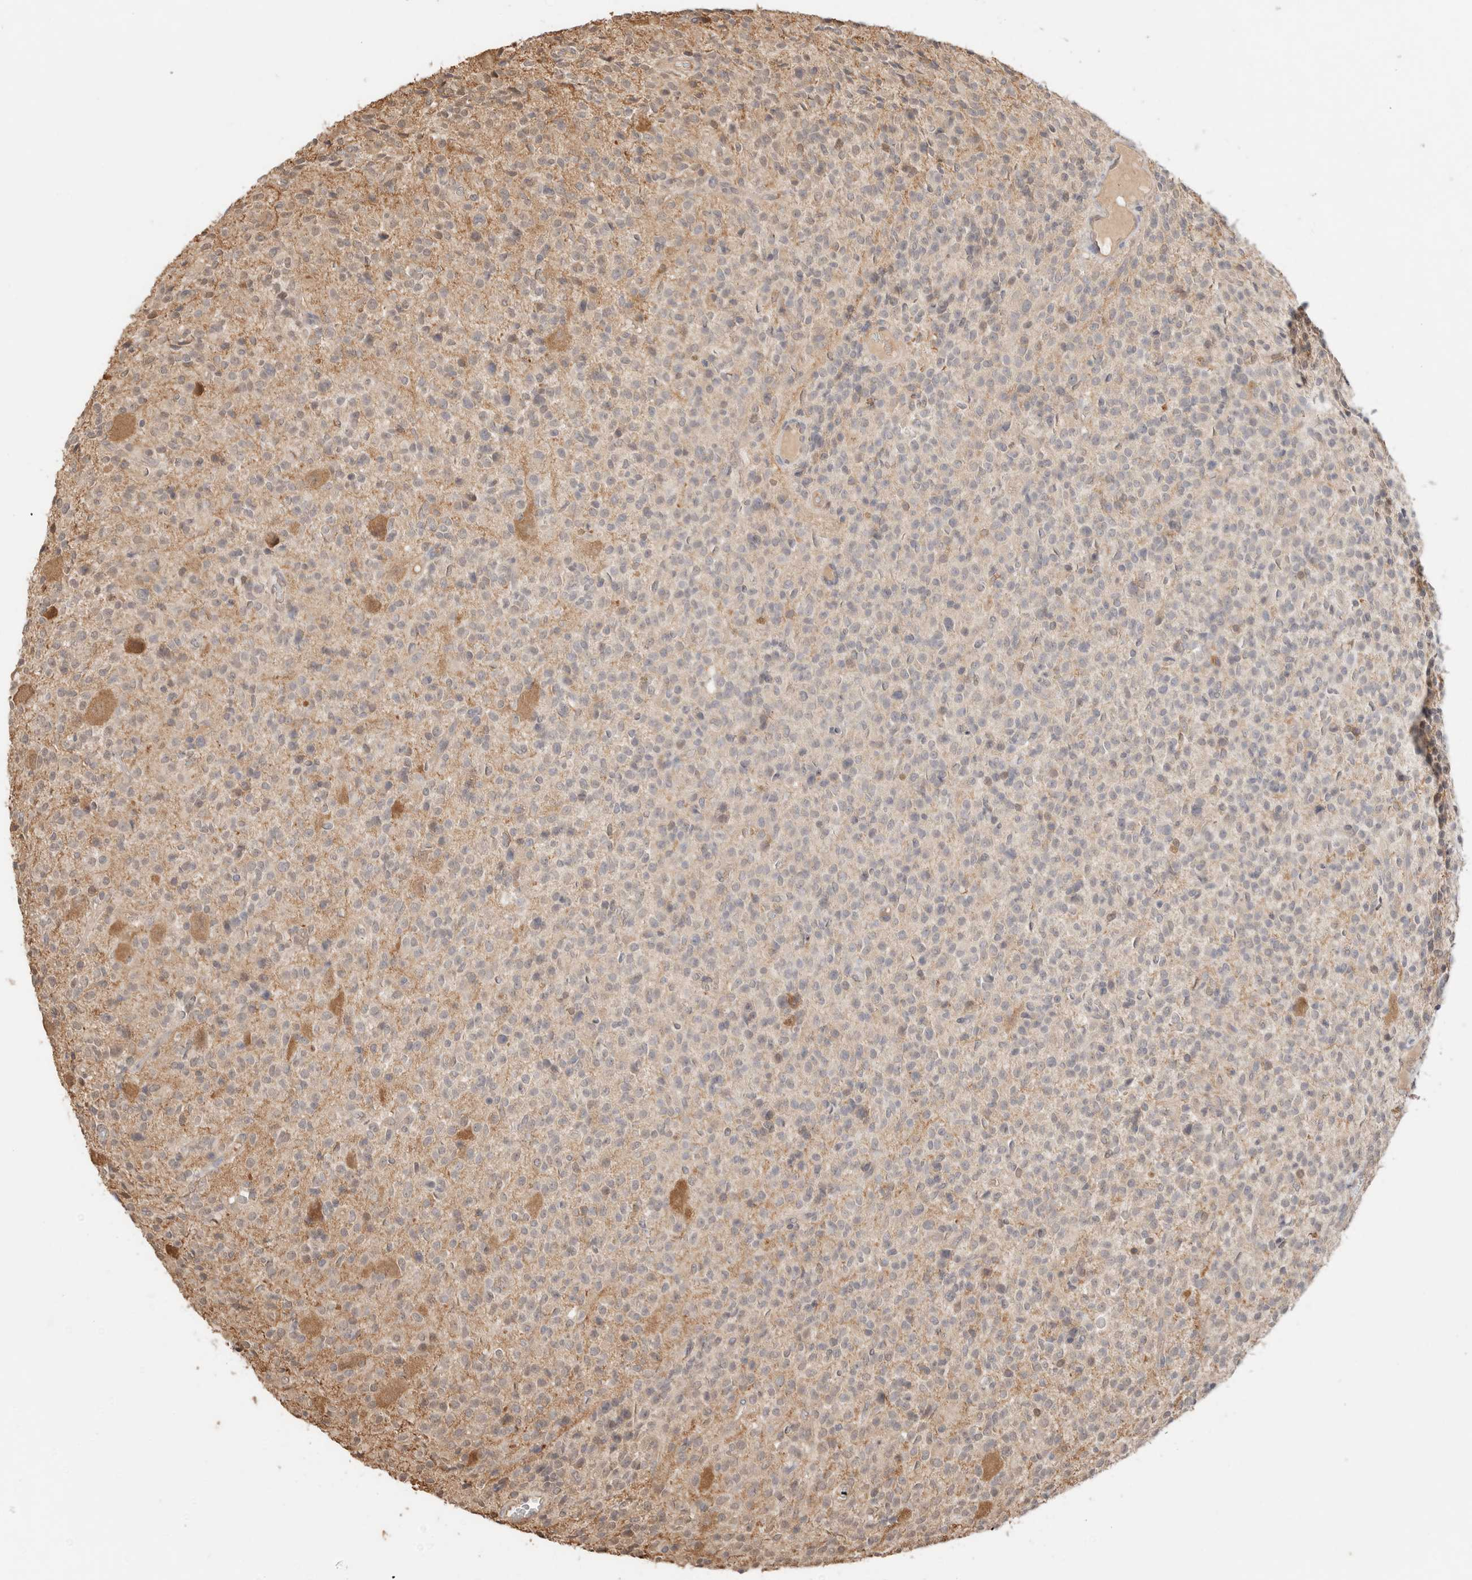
{"staining": {"intensity": "negative", "quantity": "none", "location": "none"}, "tissue": "glioma", "cell_type": "Tumor cells", "image_type": "cancer", "snomed": [{"axis": "morphology", "description": "Glioma, malignant, High grade"}, {"axis": "topography", "description": "Brain"}], "caption": "Human glioma stained for a protein using immunohistochemistry (IHC) exhibits no positivity in tumor cells.", "gene": "YWHAH", "patient": {"sex": "male", "age": 34}}